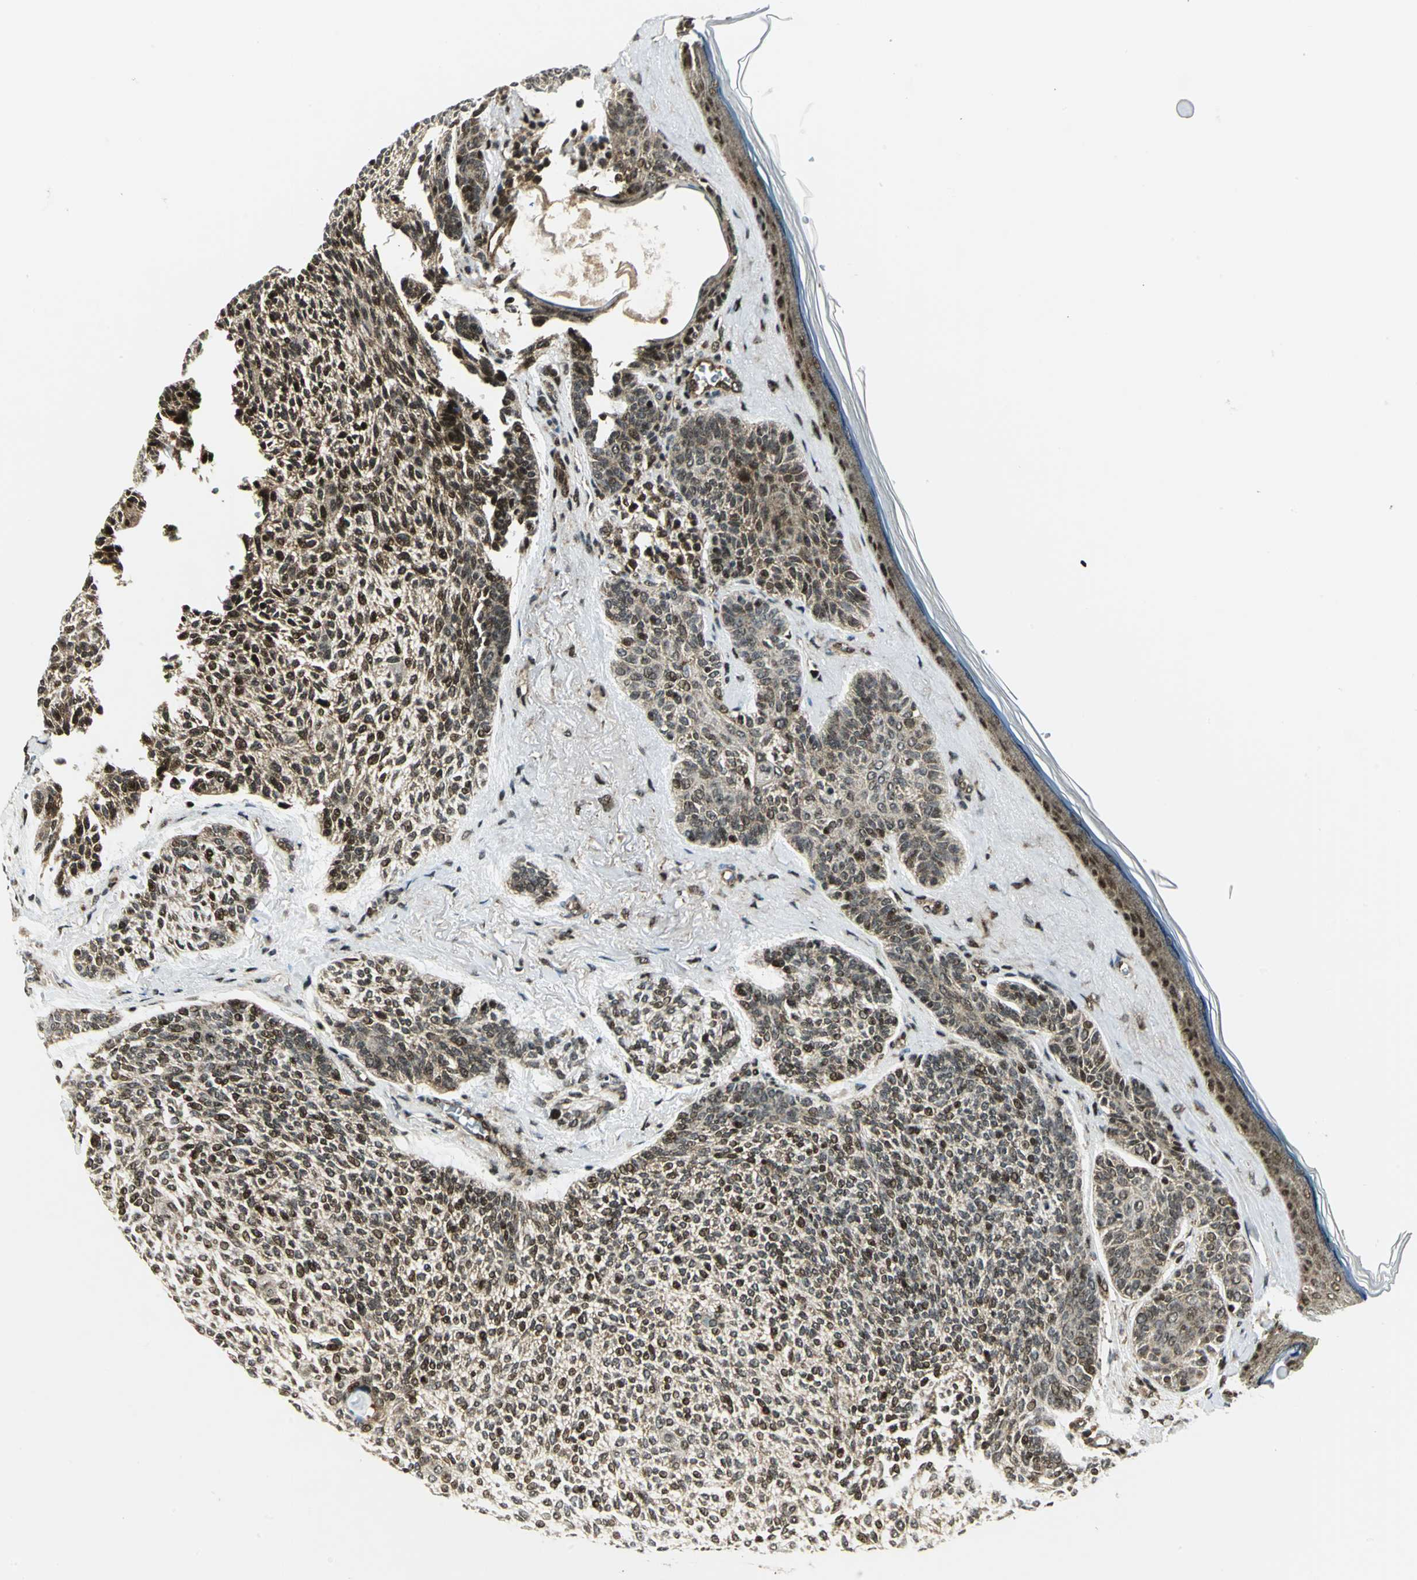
{"staining": {"intensity": "strong", "quantity": ">75%", "location": "cytoplasmic/membranous,nuclear"}, "tissue": "skin cancer", "cell_type": "Tumor cells", "image_type": "cancer", "snomed": [{"axis": "morphology", "description": "Normal tissue, NOS"}, {"axis": "morphology", "description": "Basal cell carcinoma"}, {"axis": "topography", "description": "Skin"}], "caption": "Immunohistochemical staining of skin basal cell carcinoma demonstrates high levels of strong cytoplasmic/membranous and nuclear protein staining in approximately >75% of tumor cells. (Stains: DAB (3,3'-diaminobenzidine) in brown, nuclei in blue, Microscopy: brightfield microscopy at high magnification).", "gene": "COPS5", "patient": {"sex": "female", "age": 70}}